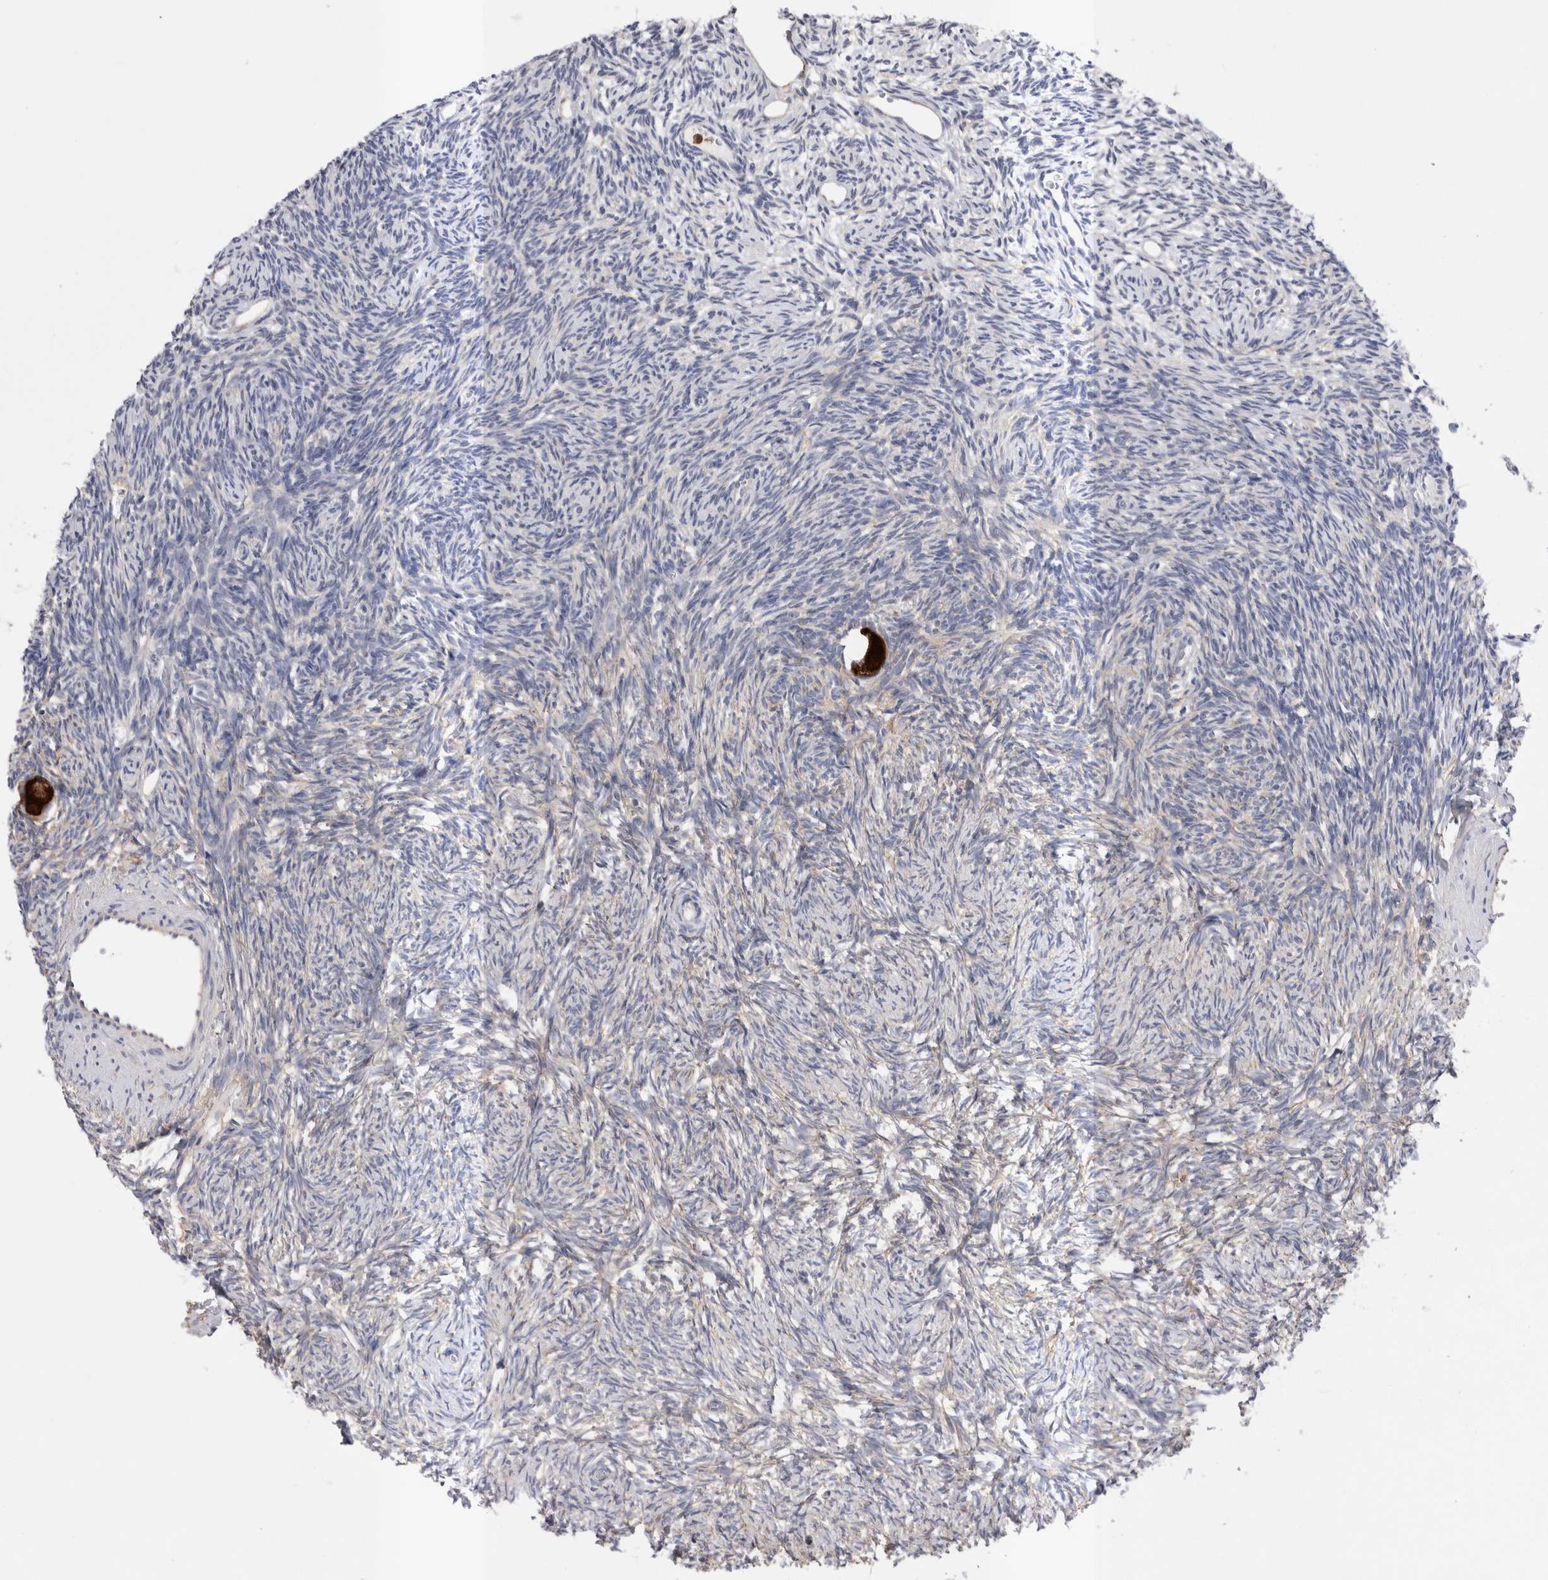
{"staining": {"intensity": "strong", "quantity": ">75%", "location": "cytoplasmic/membranous"}, "tissue": "ovary", "cell_type": "Follicle cells", "image_type": "normal", "snomed": [{"axis": "morphology", "description": "Normal tissue, NOS"}, {"axis": "topography", "description": "Ovary"}], "caption": "Immunohistochemical staining of unremarkable ovary demonstrates >75% levels of strong cytoplasmic/membranous protein expression in about >75% of follicle cells. Nuclei are stained in blue.", "gene": "RAB11FIP1", "patient": {"sex": "female", "age": 34}}